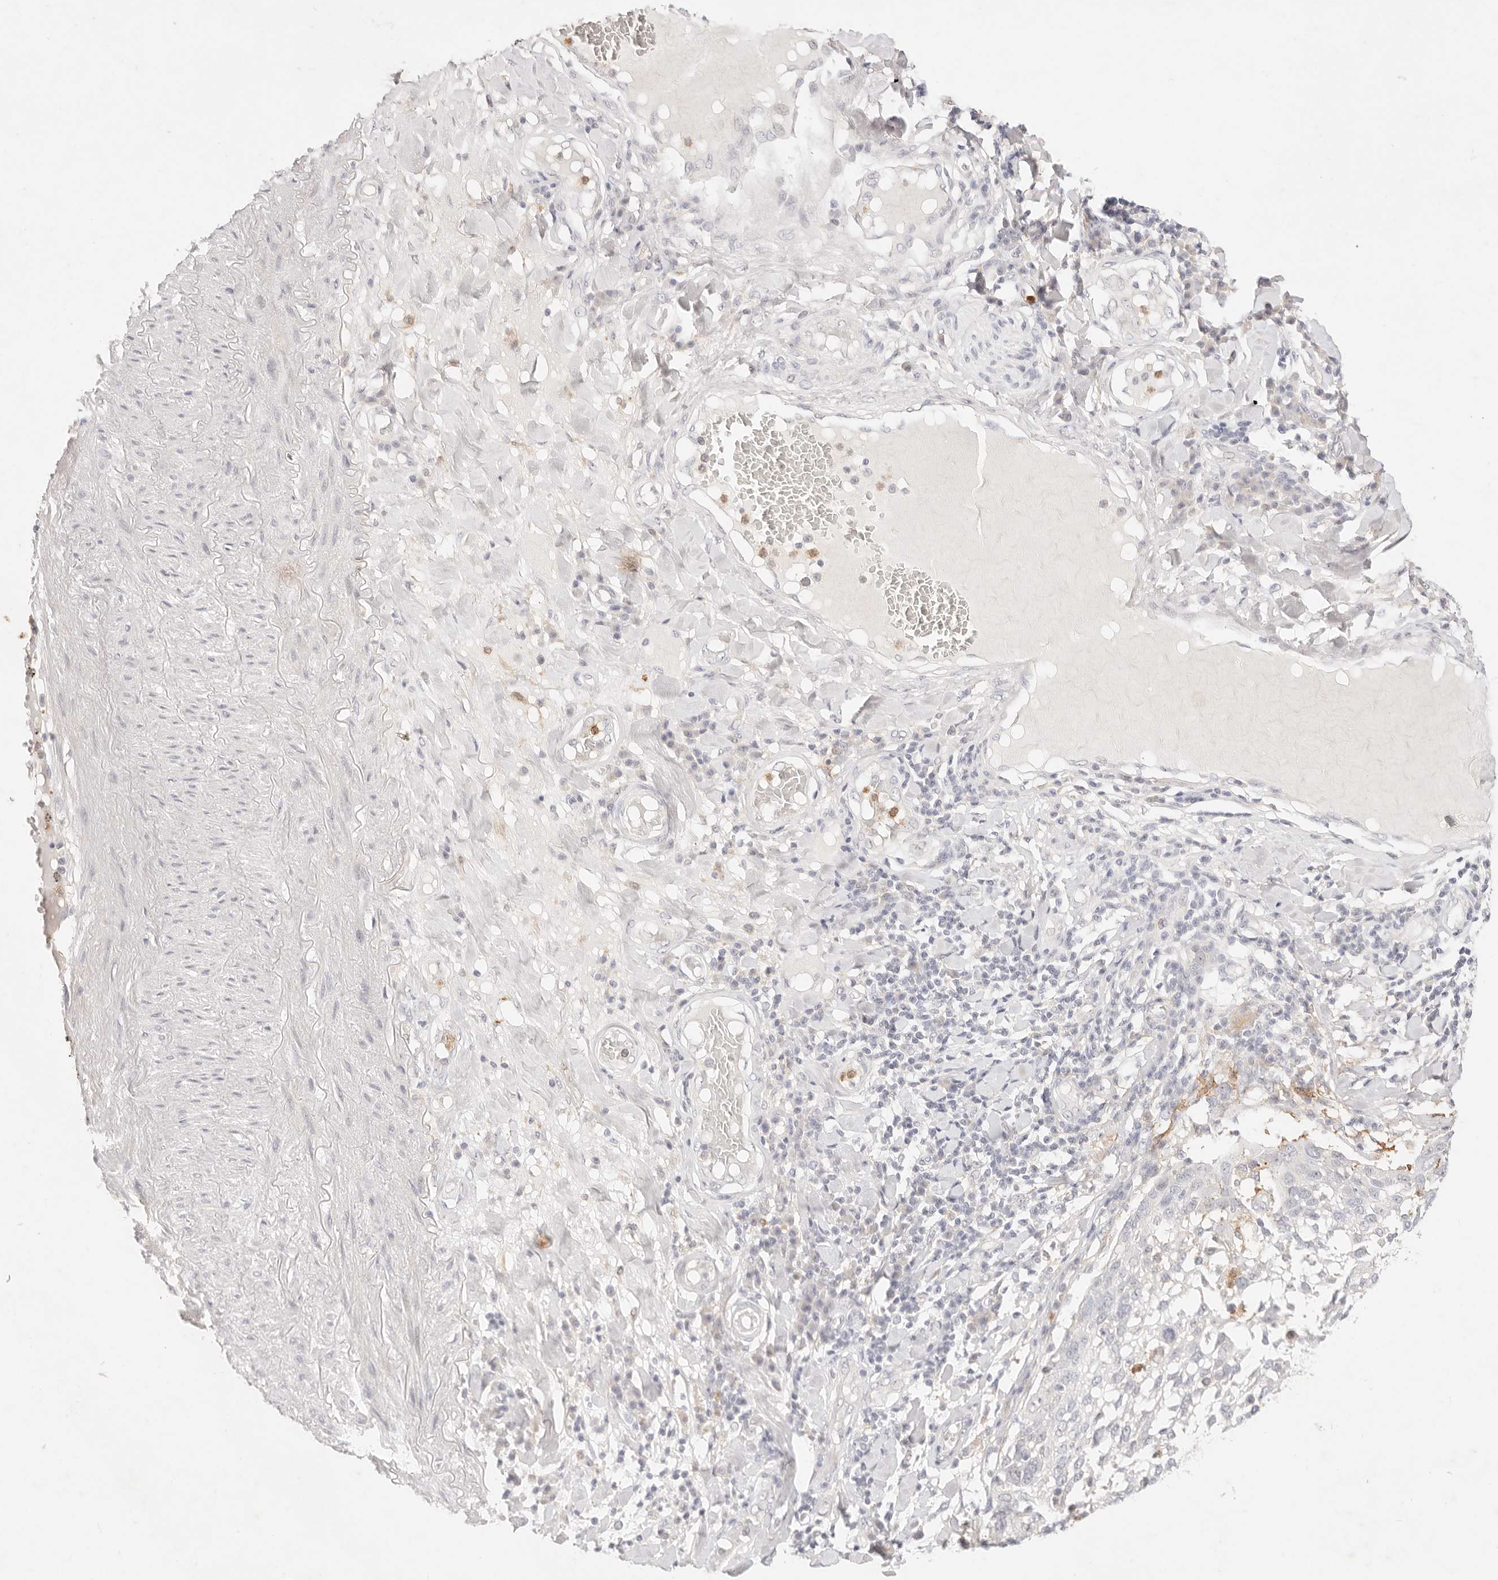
{"staining": {"intensity": "negative", "quantity": "none", "location": "none"}, "tissue": "lung cancer", "cell_type": "Tumor cells", "image_type": "cancer", "snomed": [{"axis": "morphology", "description": "Squamous cell carcinoma, NOS"}, {"axis": "topography", "description": "Lung"}], "caption": "Lung cancer was stained to show a protein in brown. There is no significant expression in tumor cells.", "gene": "GPR84", "patient": {"sex": "male", "age": 65}}